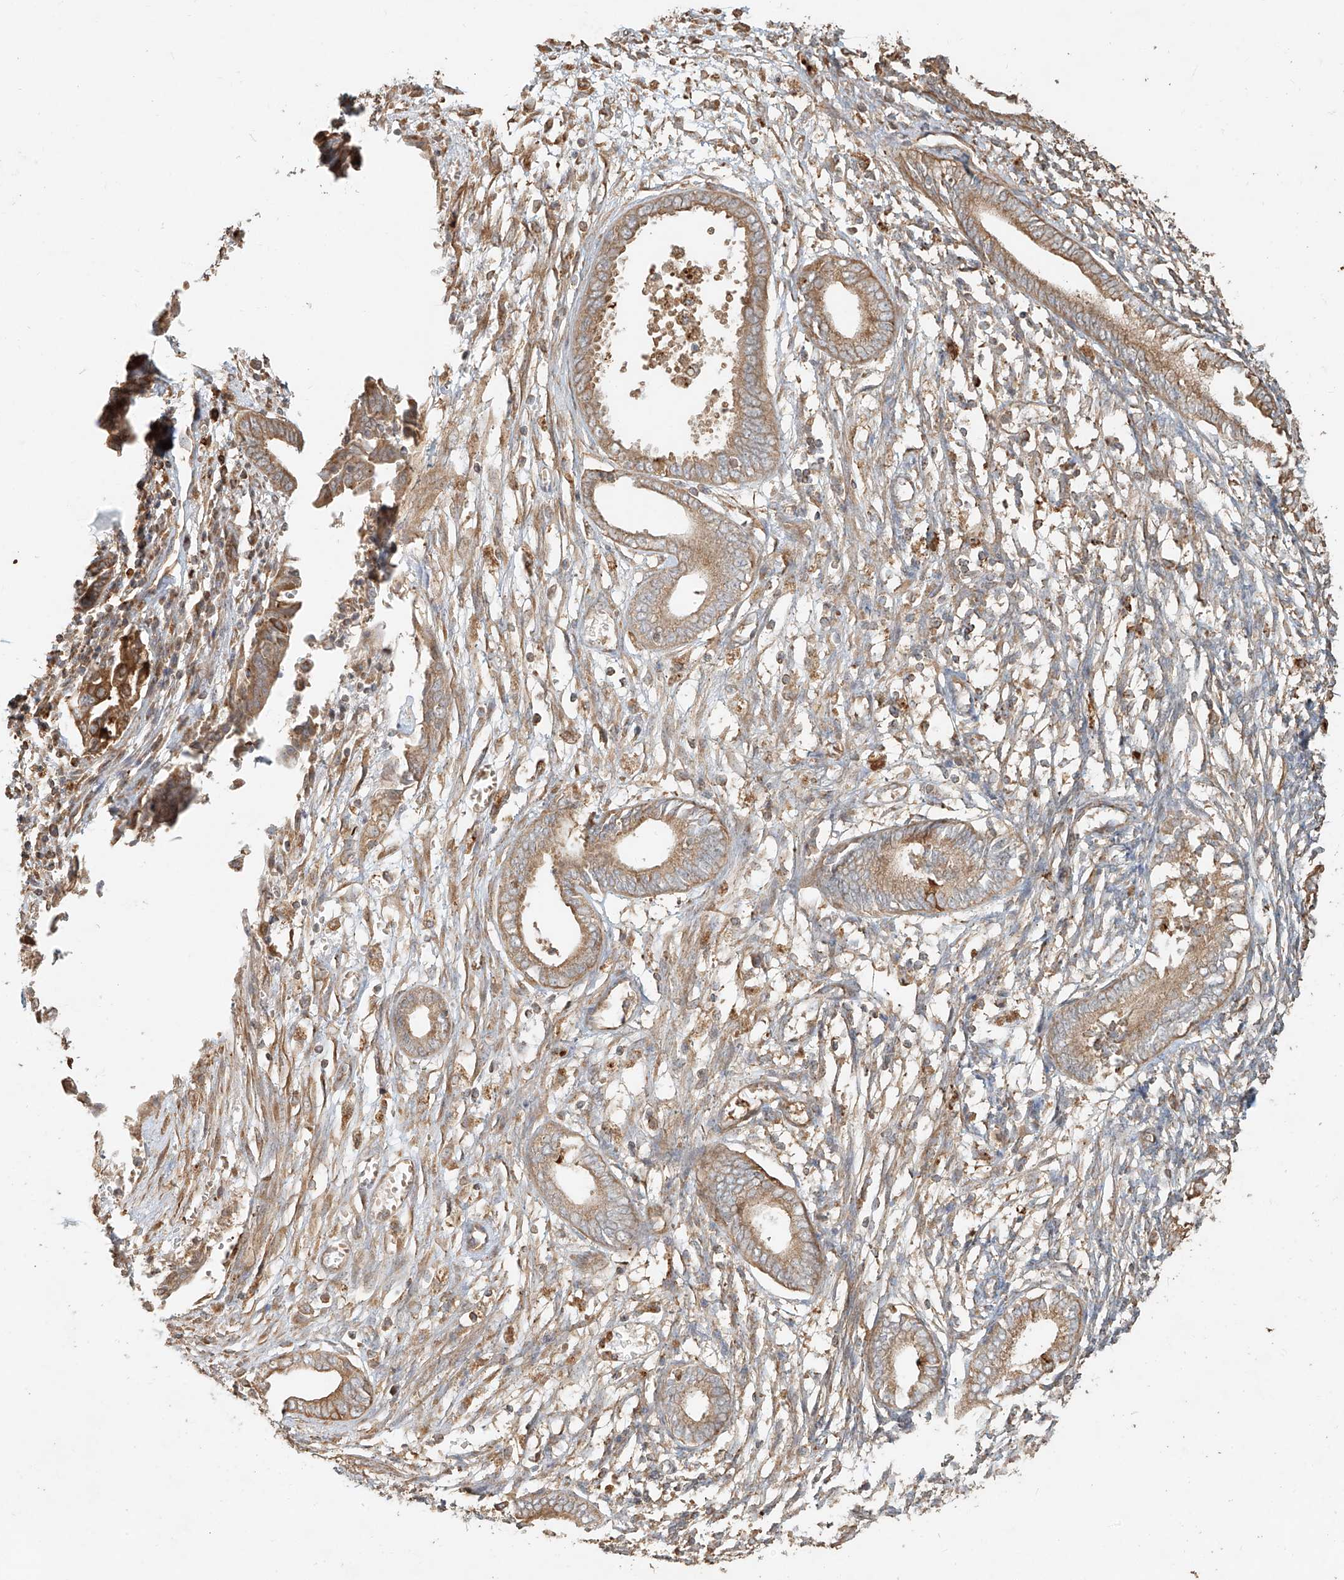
{"staining": {"intensity": "moderate", "quantity": "<25%", "location": "cytoplasmic/membranous"}, "tissue": "endometrium", "cell_type": "Cells in endometrial stroma", "image_type": "normal", "snomed": [{"axis": "morphology", "description": "Normal tissue, NOS"}, {"axis": "topography", "description": "Endometrium"}], "caption": "The photomicrograph displays immunohistochemical staining of benign endometrium. There is moderate cytoplasmic/membranous staining is present in approximately <25% of cells in endometrial stroma. The staining was performed using DAB to visualize the protein expression in brown, while the nuclei were stained in blue with hematoxylin (Magnification: 20x).", "gene": "EFNB1", "patient": {"sex": "female", "age": 56}}